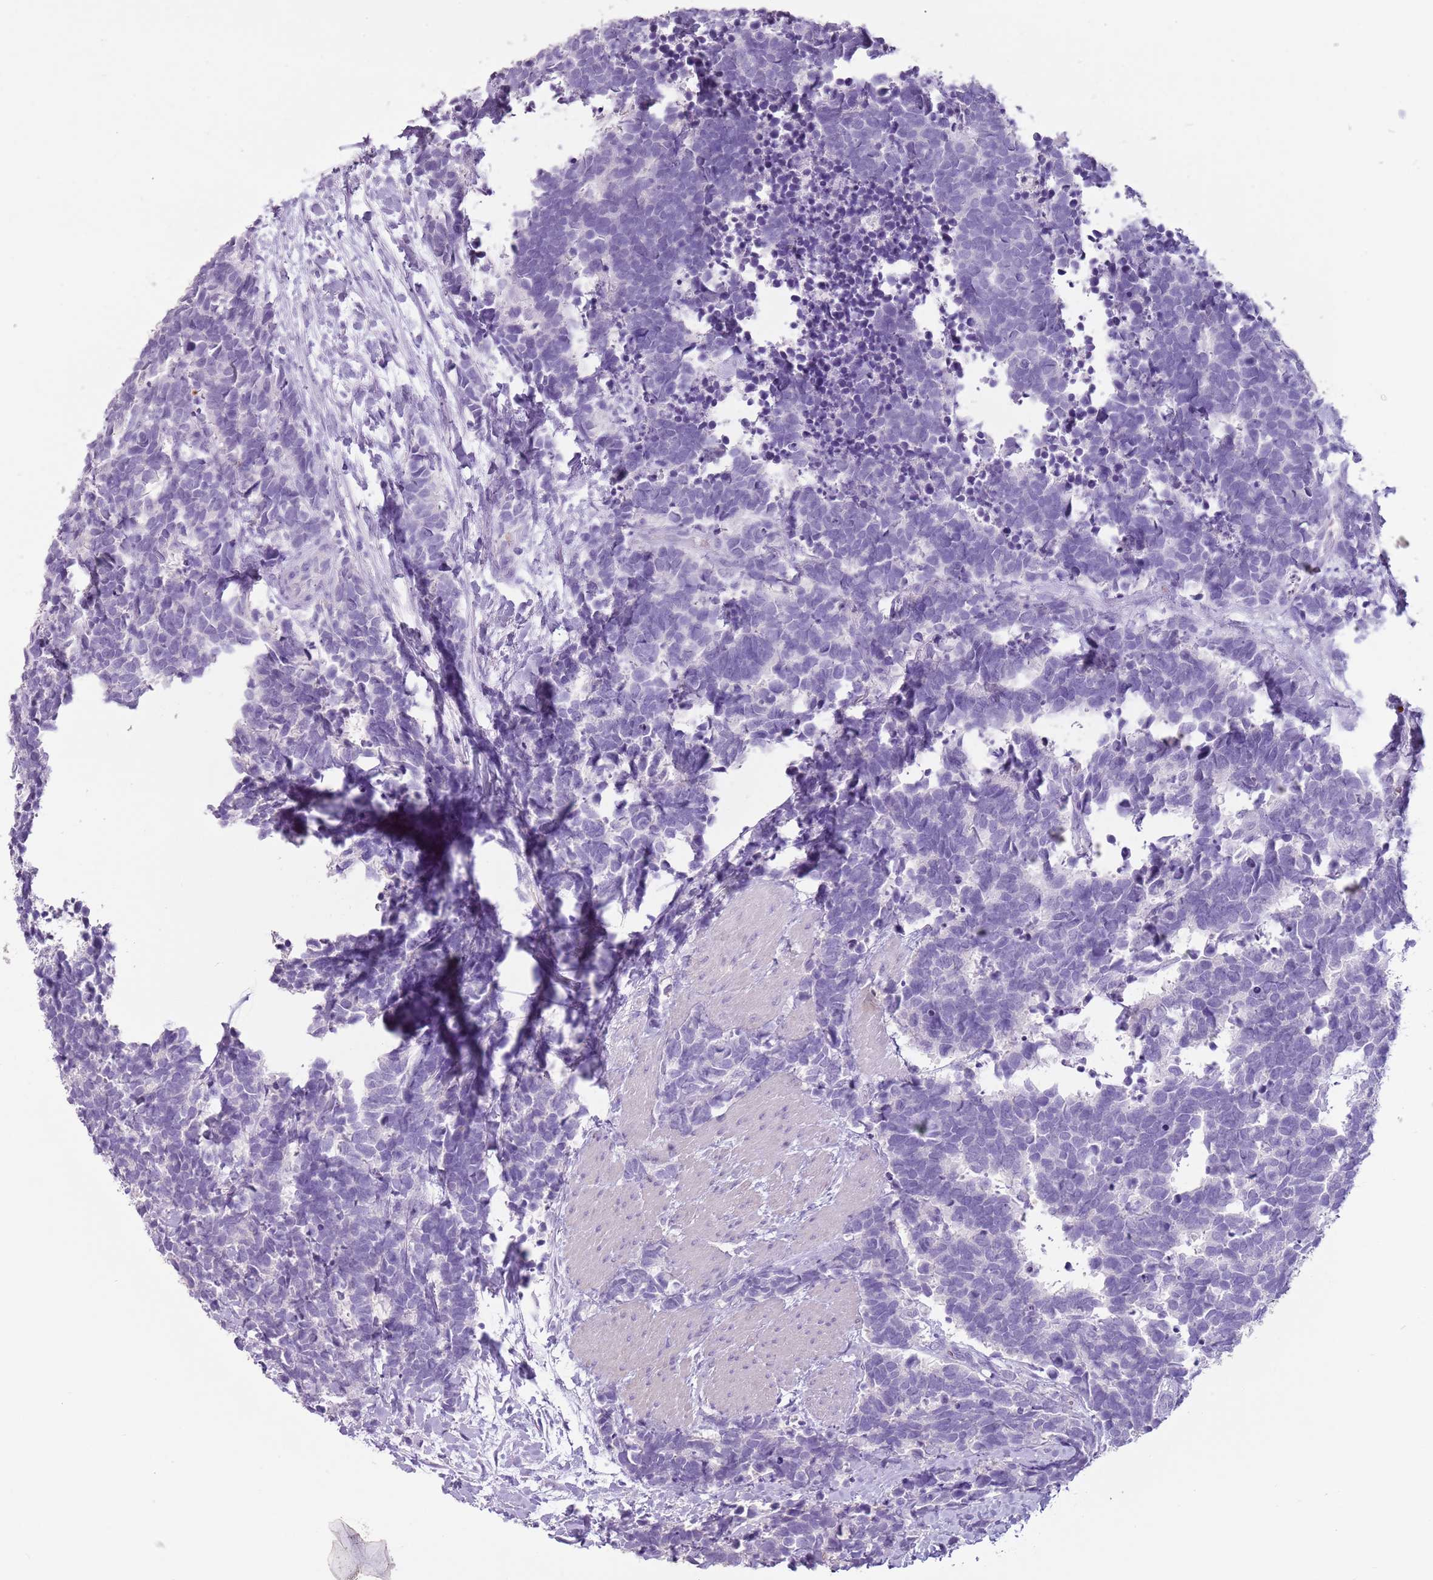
{"staining": {"intensity": "negative", "quantity": "none", "location": "none"}, "tissue": "carcinoid", "cell_type": "Tumor cells", "image_type": "cancer", "snomed": [{"axis": "morphology", "description": "Carcinoma, NOS"}, {"axis": "morphology", "description": "Carcinoid, malignant, NOS"}, {"axis": "topography", "description": "Prostate"}], "caption": "Tumor cells are negative for protein expression in human carcinoma.", "gene": "CELF6", "patient": {"sex": "male", "age": 57}}